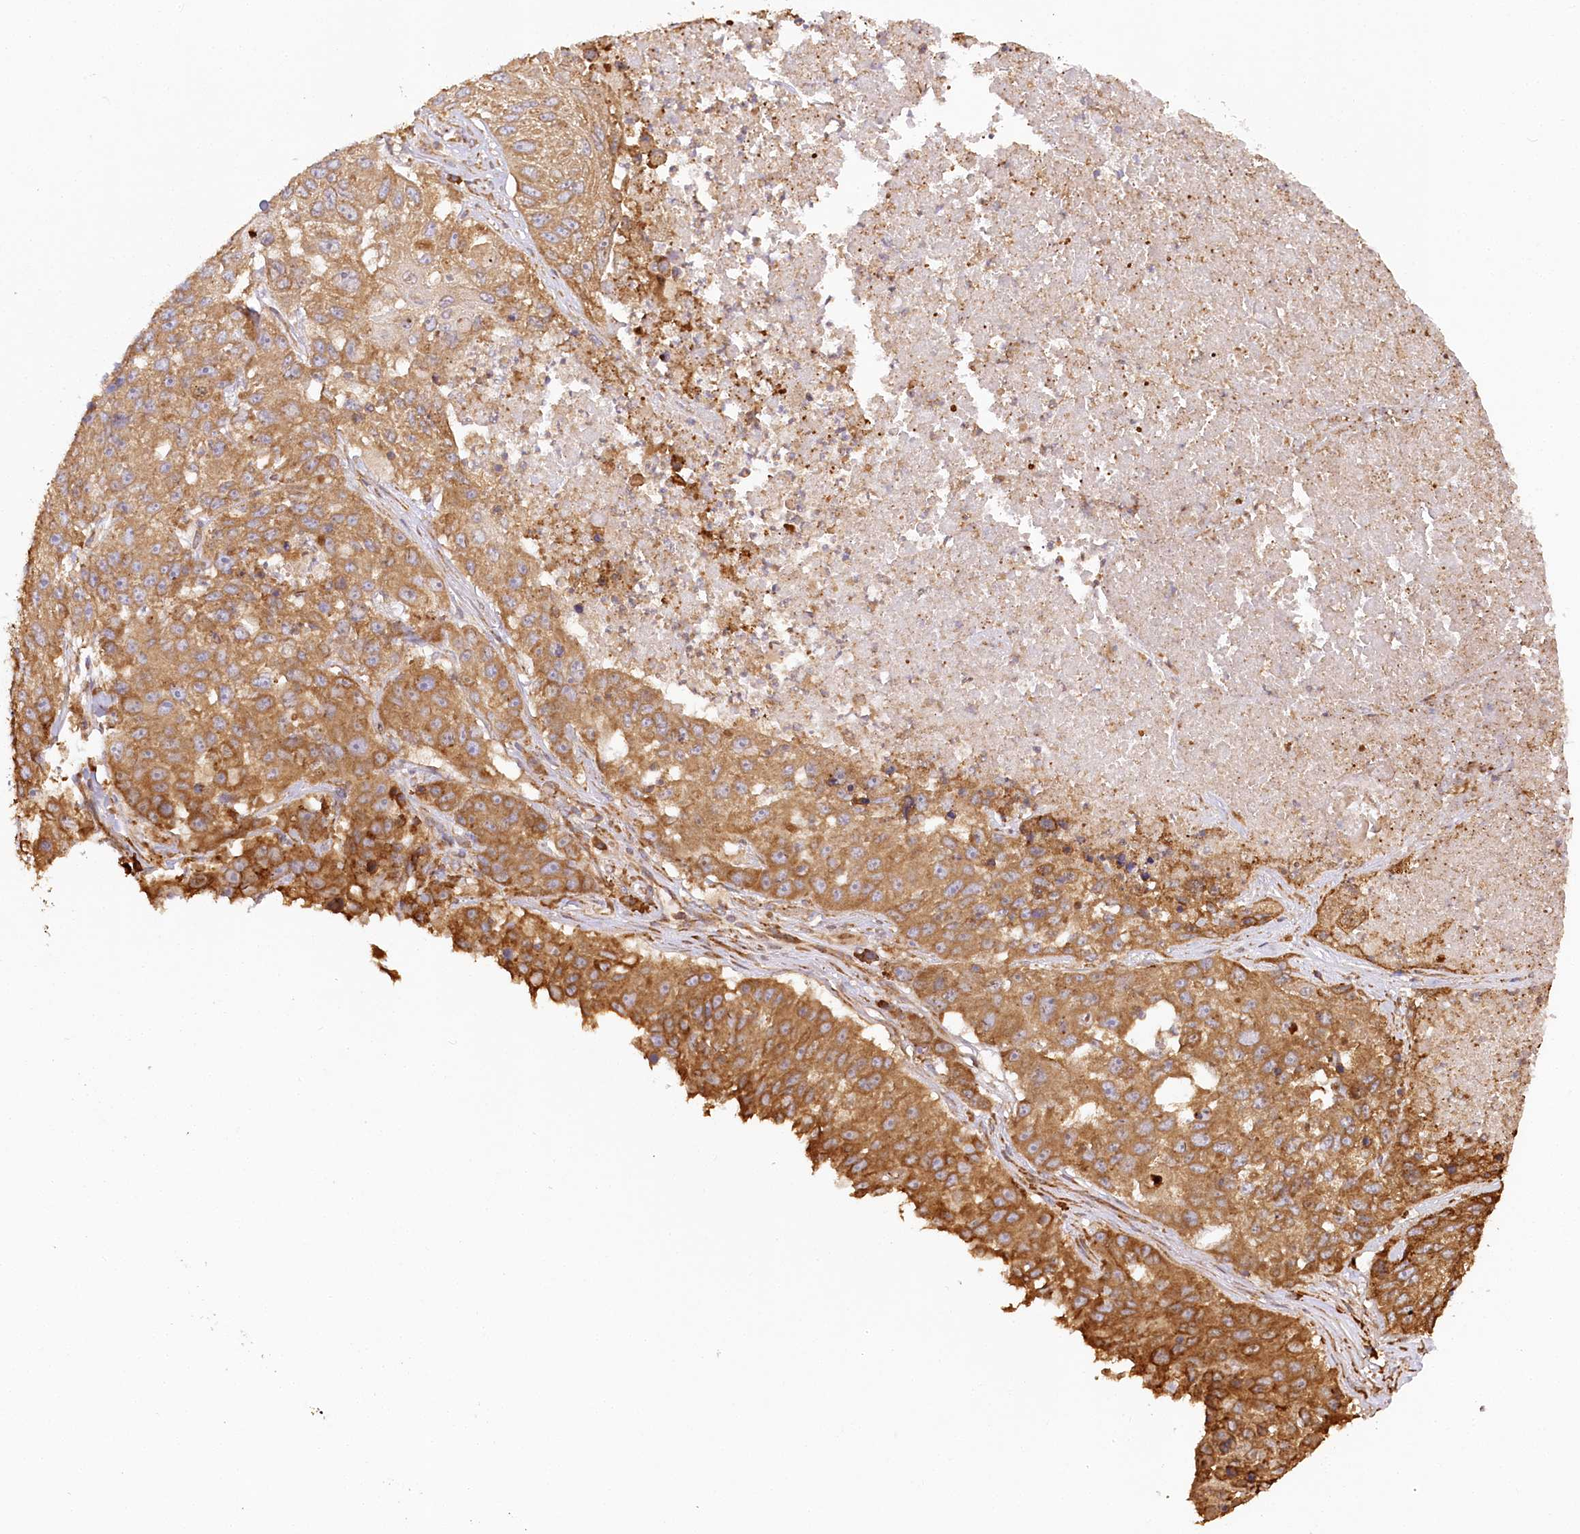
{"staining": {"intensity": "moderate", "quantity": ">75%", "location": "cytoplasmic/membranous"}, "tissue": "lung cancer", "cell_type": "Tumor cells", "image_type": "cancer", "snomed": [{"axis": "morphology", "description": "Squamous cell carcinoma, NOS"}, {"axis": "topography", "description": "Lung"}], "caption": "IHC photomicrograph of neoplastic tissue: squamous cell carcinoma (lung) stained using immunohistochemistry shows medium levels of moderate protein expression localized specifically in the cytoplasmic/membranous of tumor cells, appearing as a cytoplasmic/membranous brown color.", "gene": "ACAP2", "patient": {"sex": "male", "age": 61}}